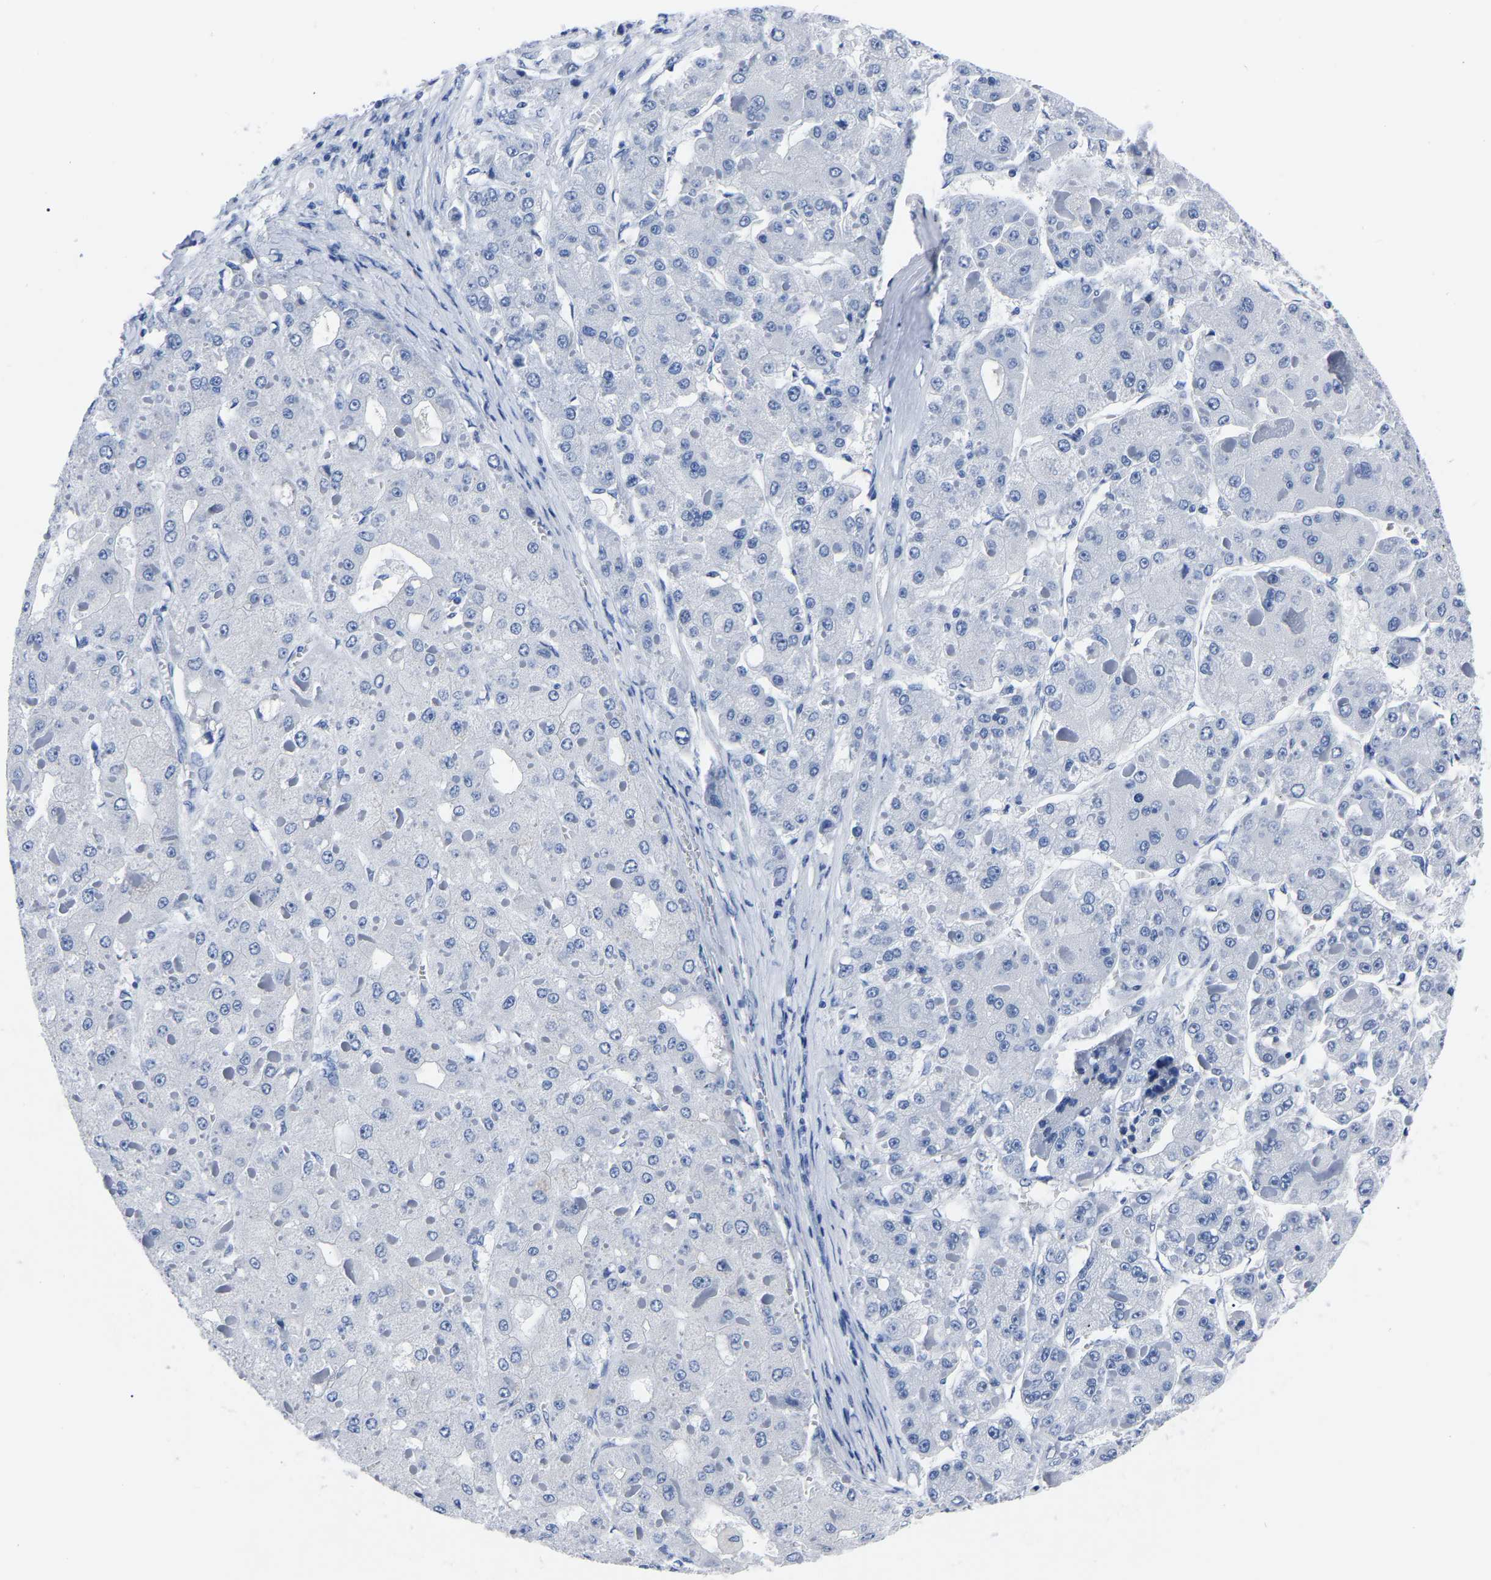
{"staining": {"intensity": "negative", "quantity": "none", "location": "none"}, "tissue": "liver cancer", "cell_type": "Tumor cells", "image_type": "cancer", "snomed": [{"axis": "morphology", "description": "Carcinoma, Hepatocellular, NOS"}, {"axis": "topography", "description": "Liver"}], "caption": "The micrograph reveals no significant staining in tumor cells of hepatocellular carcinoma (liver).", "gene": "IMPG2", "patient": {"sex": "female", "age": 73}}